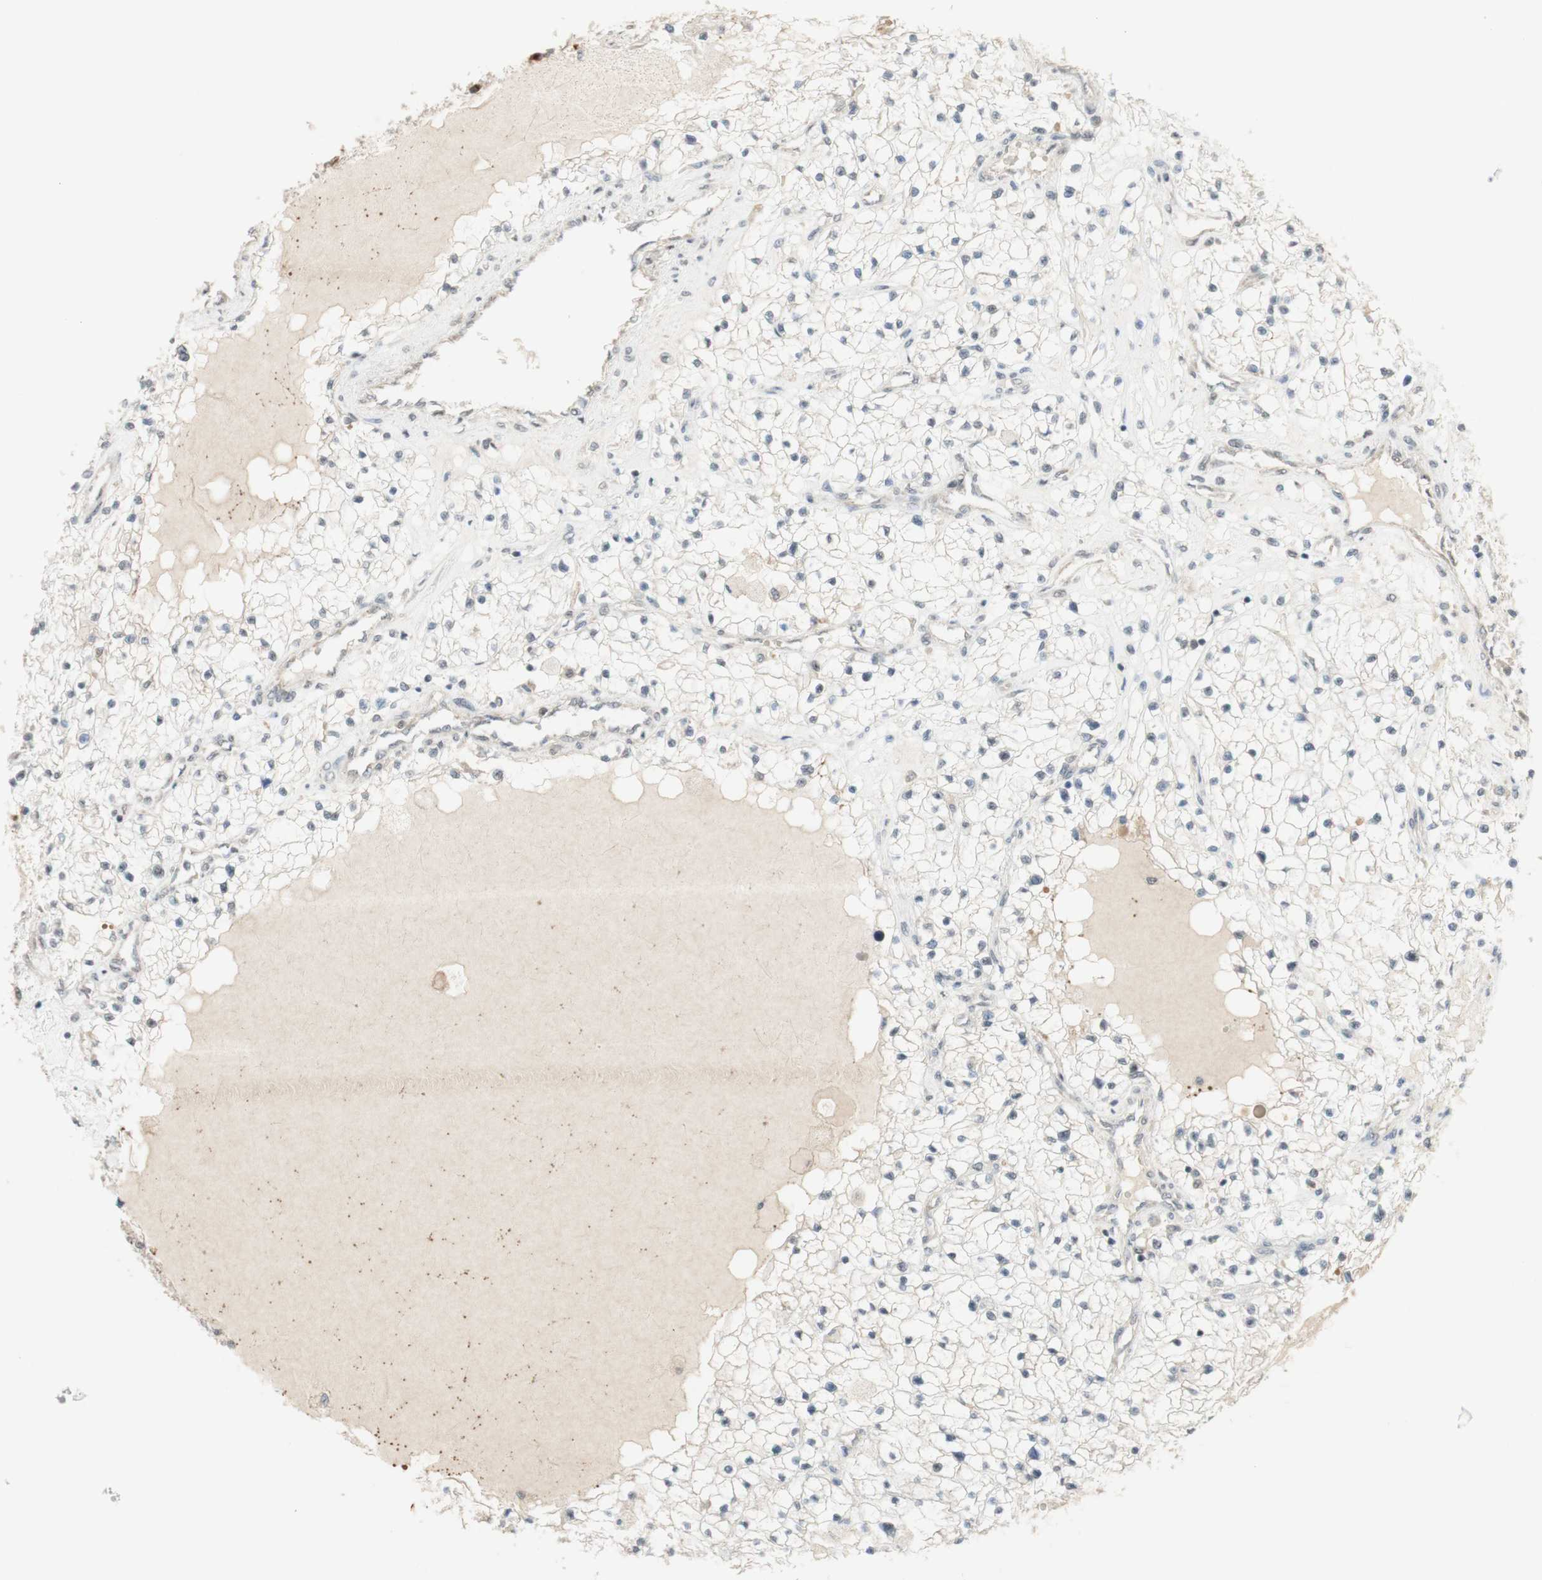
{"staining": {"intensity": "weak", "quantity": ">75%", "location": "cytoplasmic/membranous"}, "tissue": "renal cancer", "cell_type": "Tumor cells", "image_type": "cancer", "snomed": [{"axis": "morphology", "description": "Adenocarcinoma, NOS"}, {"axis": "topography", "description": "Kidney"}], "caption": "A brown stain shows weak cytoplasmic/membranous positivity of a protein in human renal adenocarcinoma tumor cells.", "gene": "CYLD", "patient": {"sex": "male", "age": 68}}